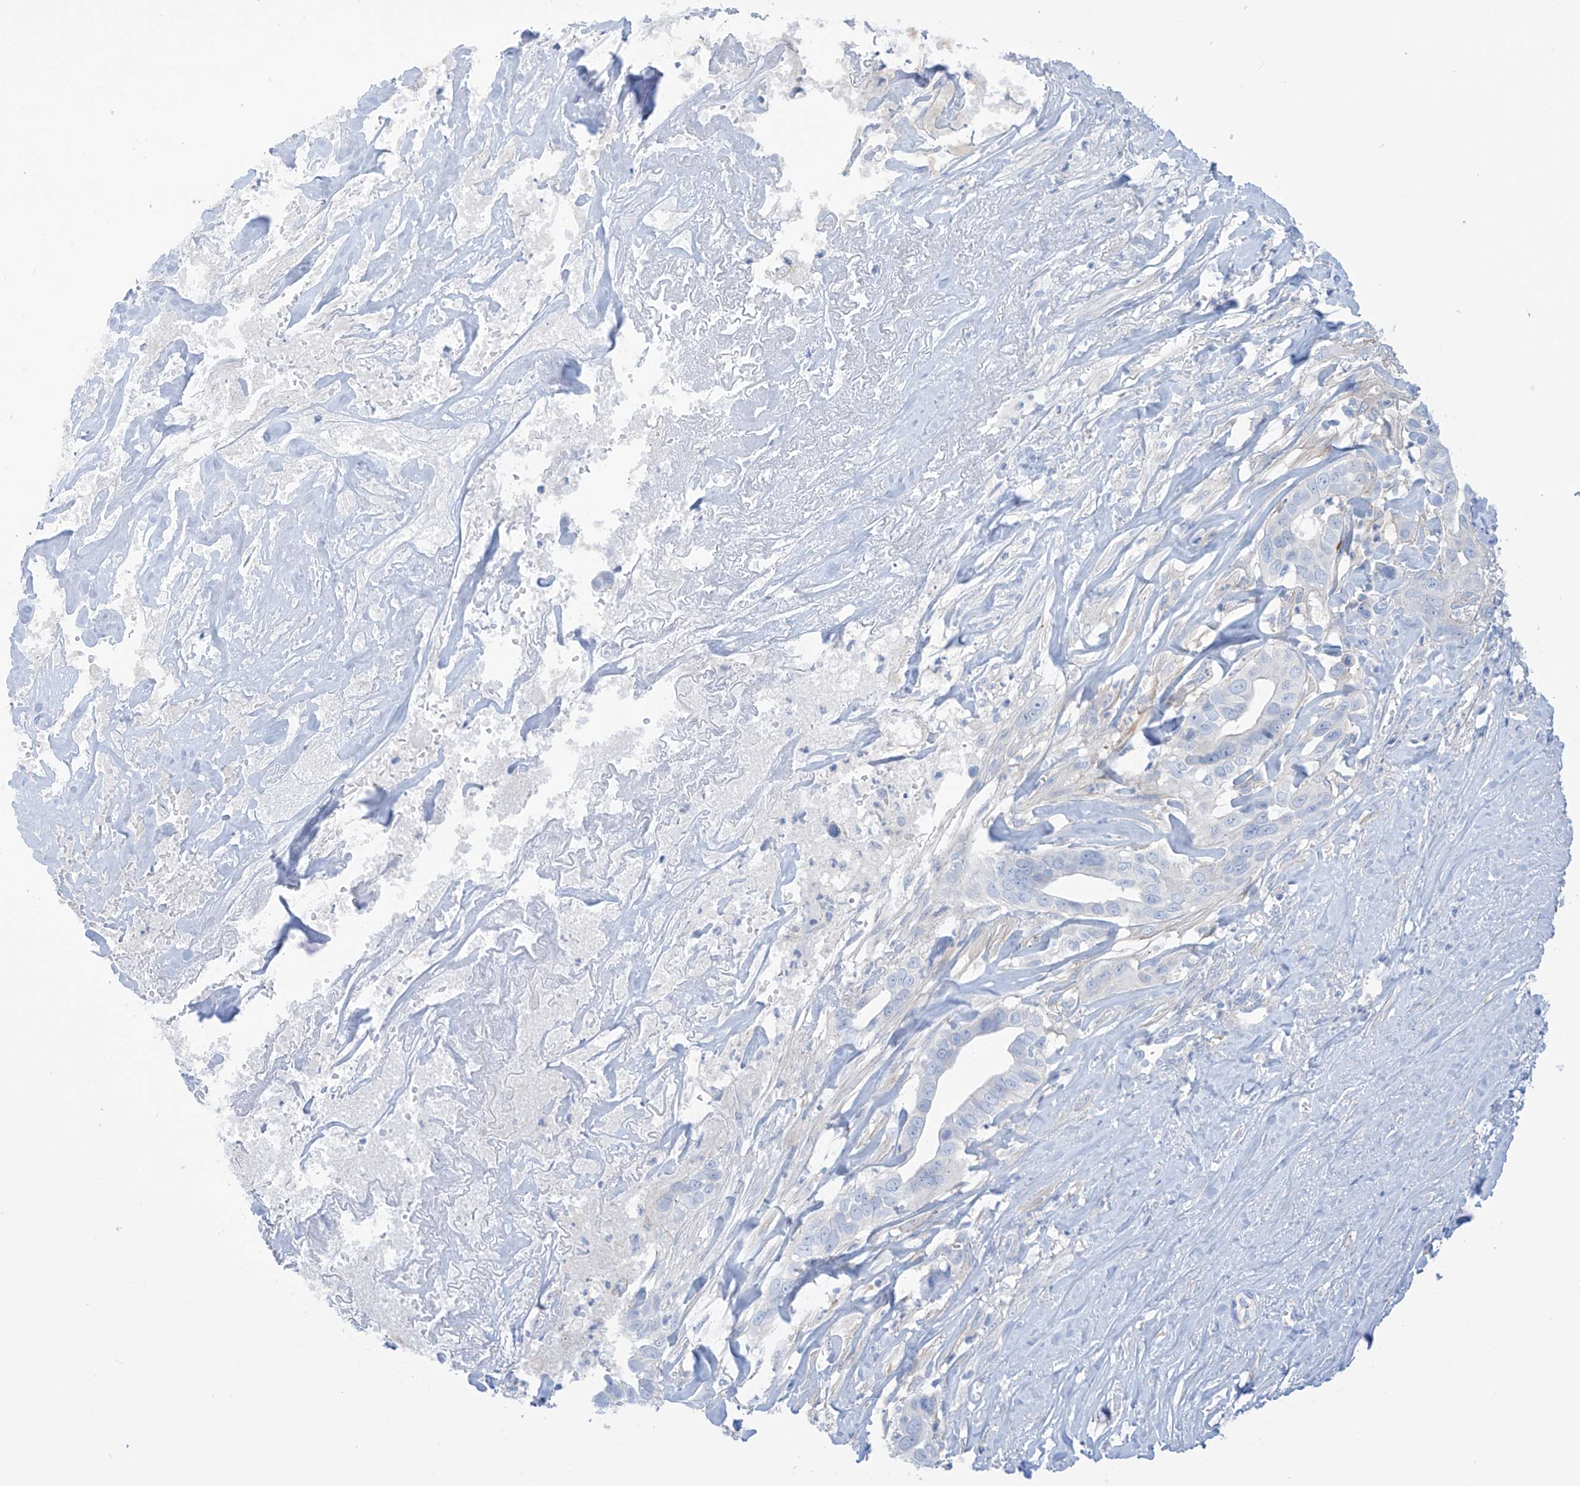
{"staining": {"intensity": "negative", "quantity": "none", "location": "none"}, "tissue": "liver cancer", "cell_type": "Tumor cells", "image_type": "cancer", "snomed": [{"axis": "morphology", "description": "Cholangiocarcinoma"}, {"axis": "topography", "description": "Liver"}], "caption": "A histopathology image of human liver cancer (cholangiocarcinoma) is negative for staining in tumor cells.", "gene": "TRMU", "patient": {"sex": "female", "age": 79}}